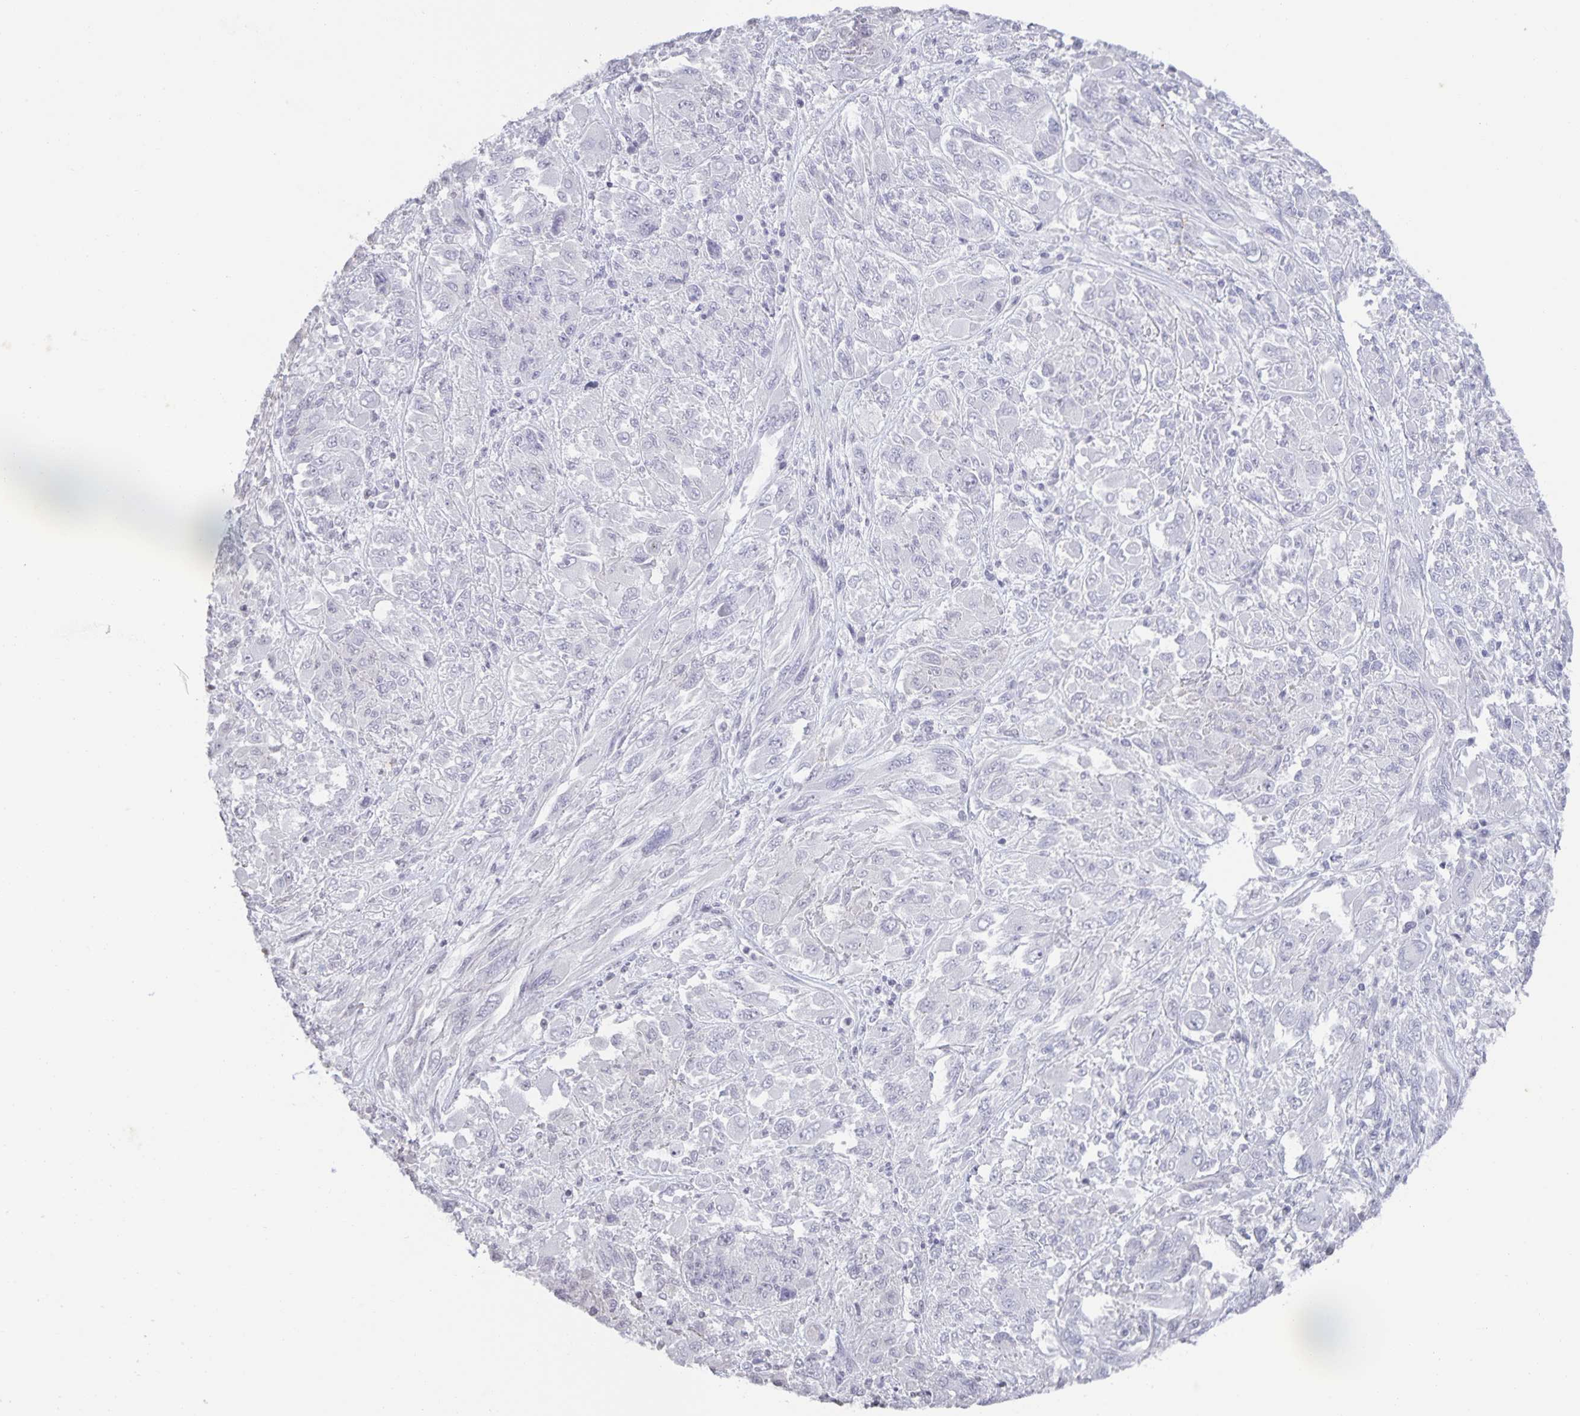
{"staining": {"intensity": "negative", "quantity": "none", "location": "none"}, "tissue": "melanoma", "cell_type": "Tumor cells", "image_type": "cancer", "snomed": [{"axis": "morphology", "description": "Malignant melanoma, NOS"}, {"axis": "topography", "description": "Skin"}], "caption": "Melanoma stained for a protein using immunohistochemistry exhibits no staining tumor cells.", "gene": "AQP4", "patient": {"sex": "female", "age": 91}}